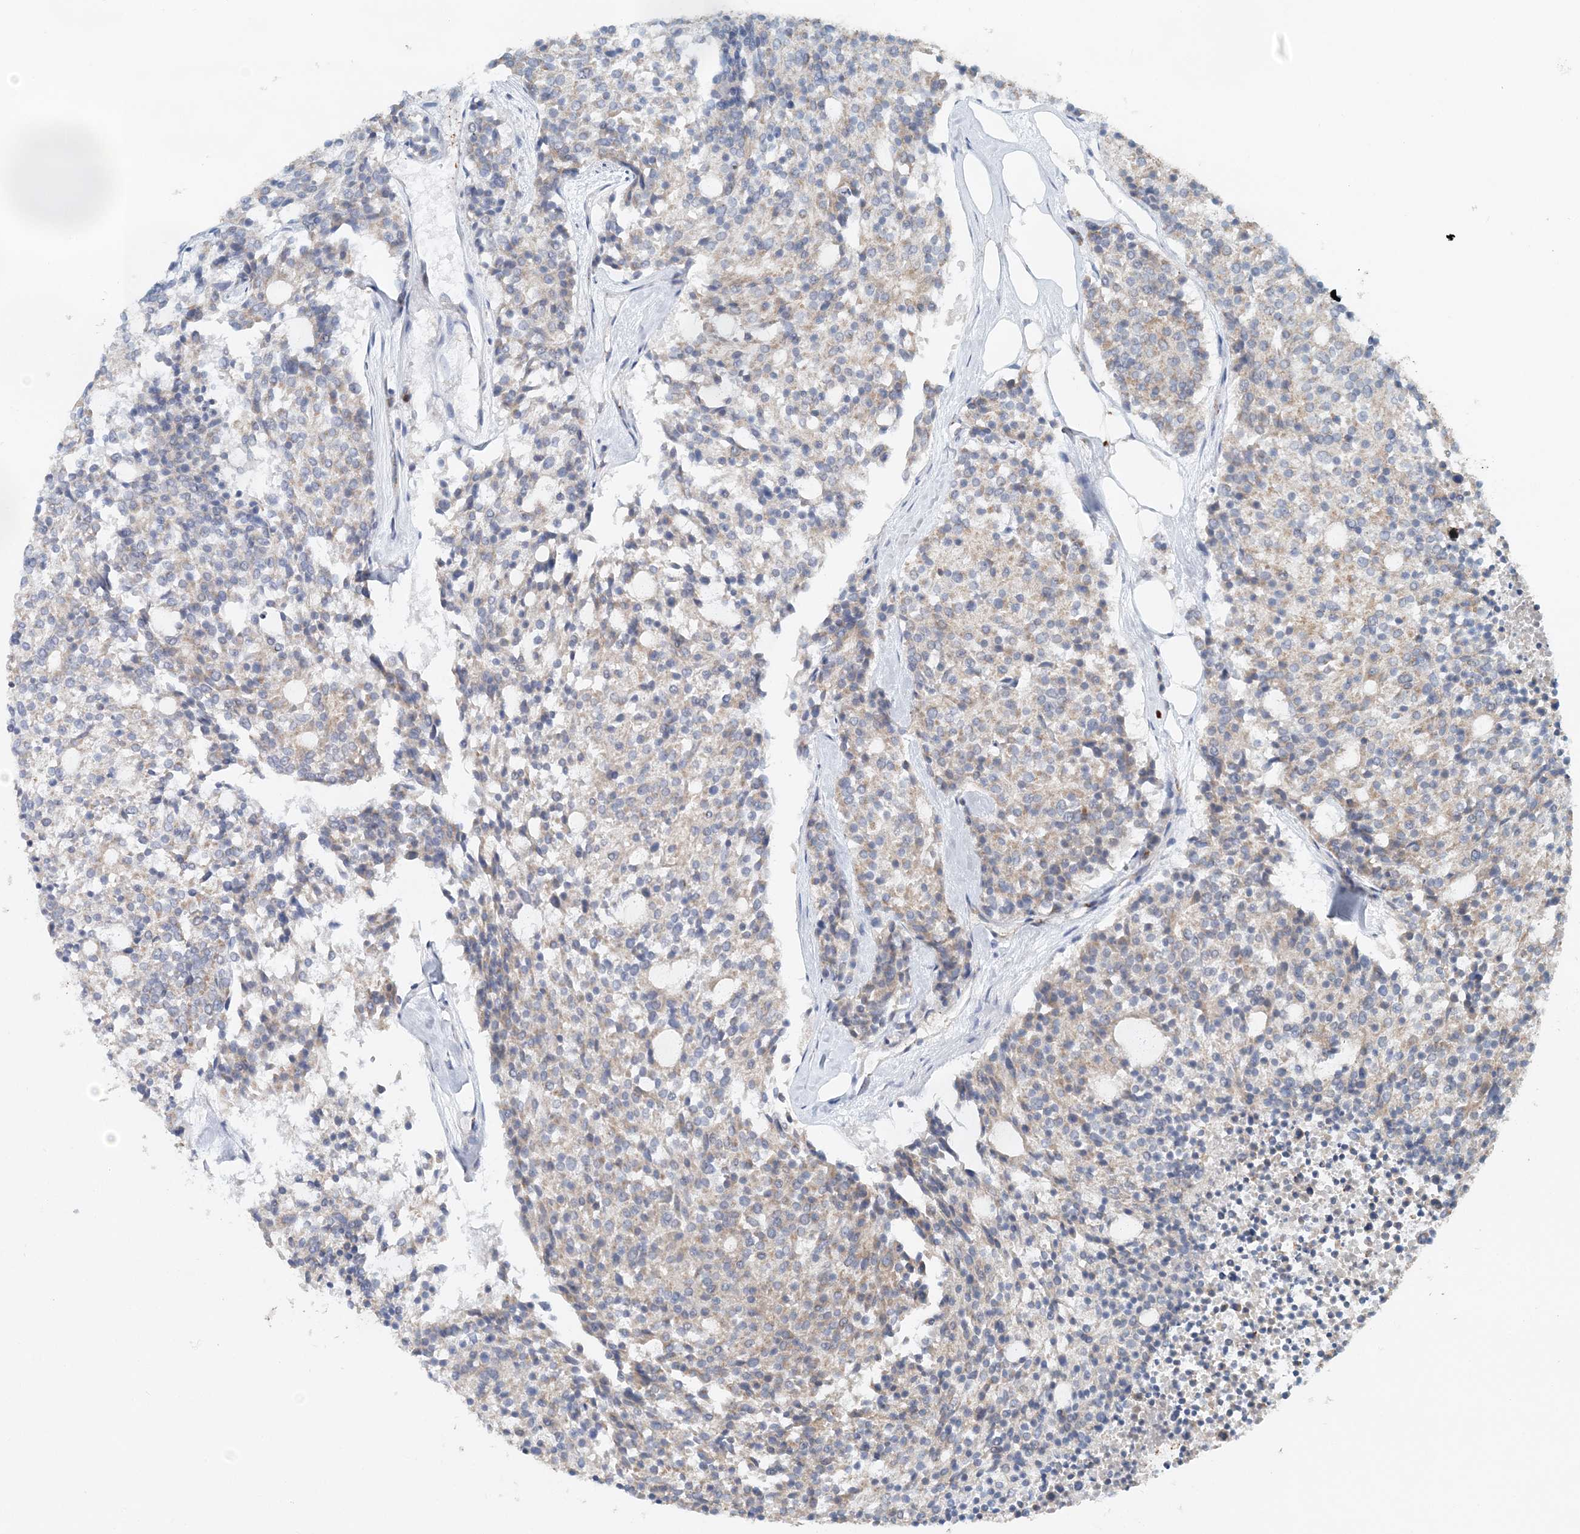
{"staining": {"intensity": "weak", "quantity": "25%-75%", "location": "cytoplasmic/membranous"}, "tissue": "carcinoid", "cell_type": "Tumor cells", "image_type": "cancer", "snomed": [{"axis": "morphology", "description": "Carcinoid, malignant, NOS"}, {"axis": "topography", "description": "Pancreas"}], "caption": "A micrograph of human malignant carcinoid stained for a protein exhibits weak cytoplasmic/membranous brown staining in tumor cells.", "gene": "FBXO38", "patient": {"sex": "female", "age": 54}}